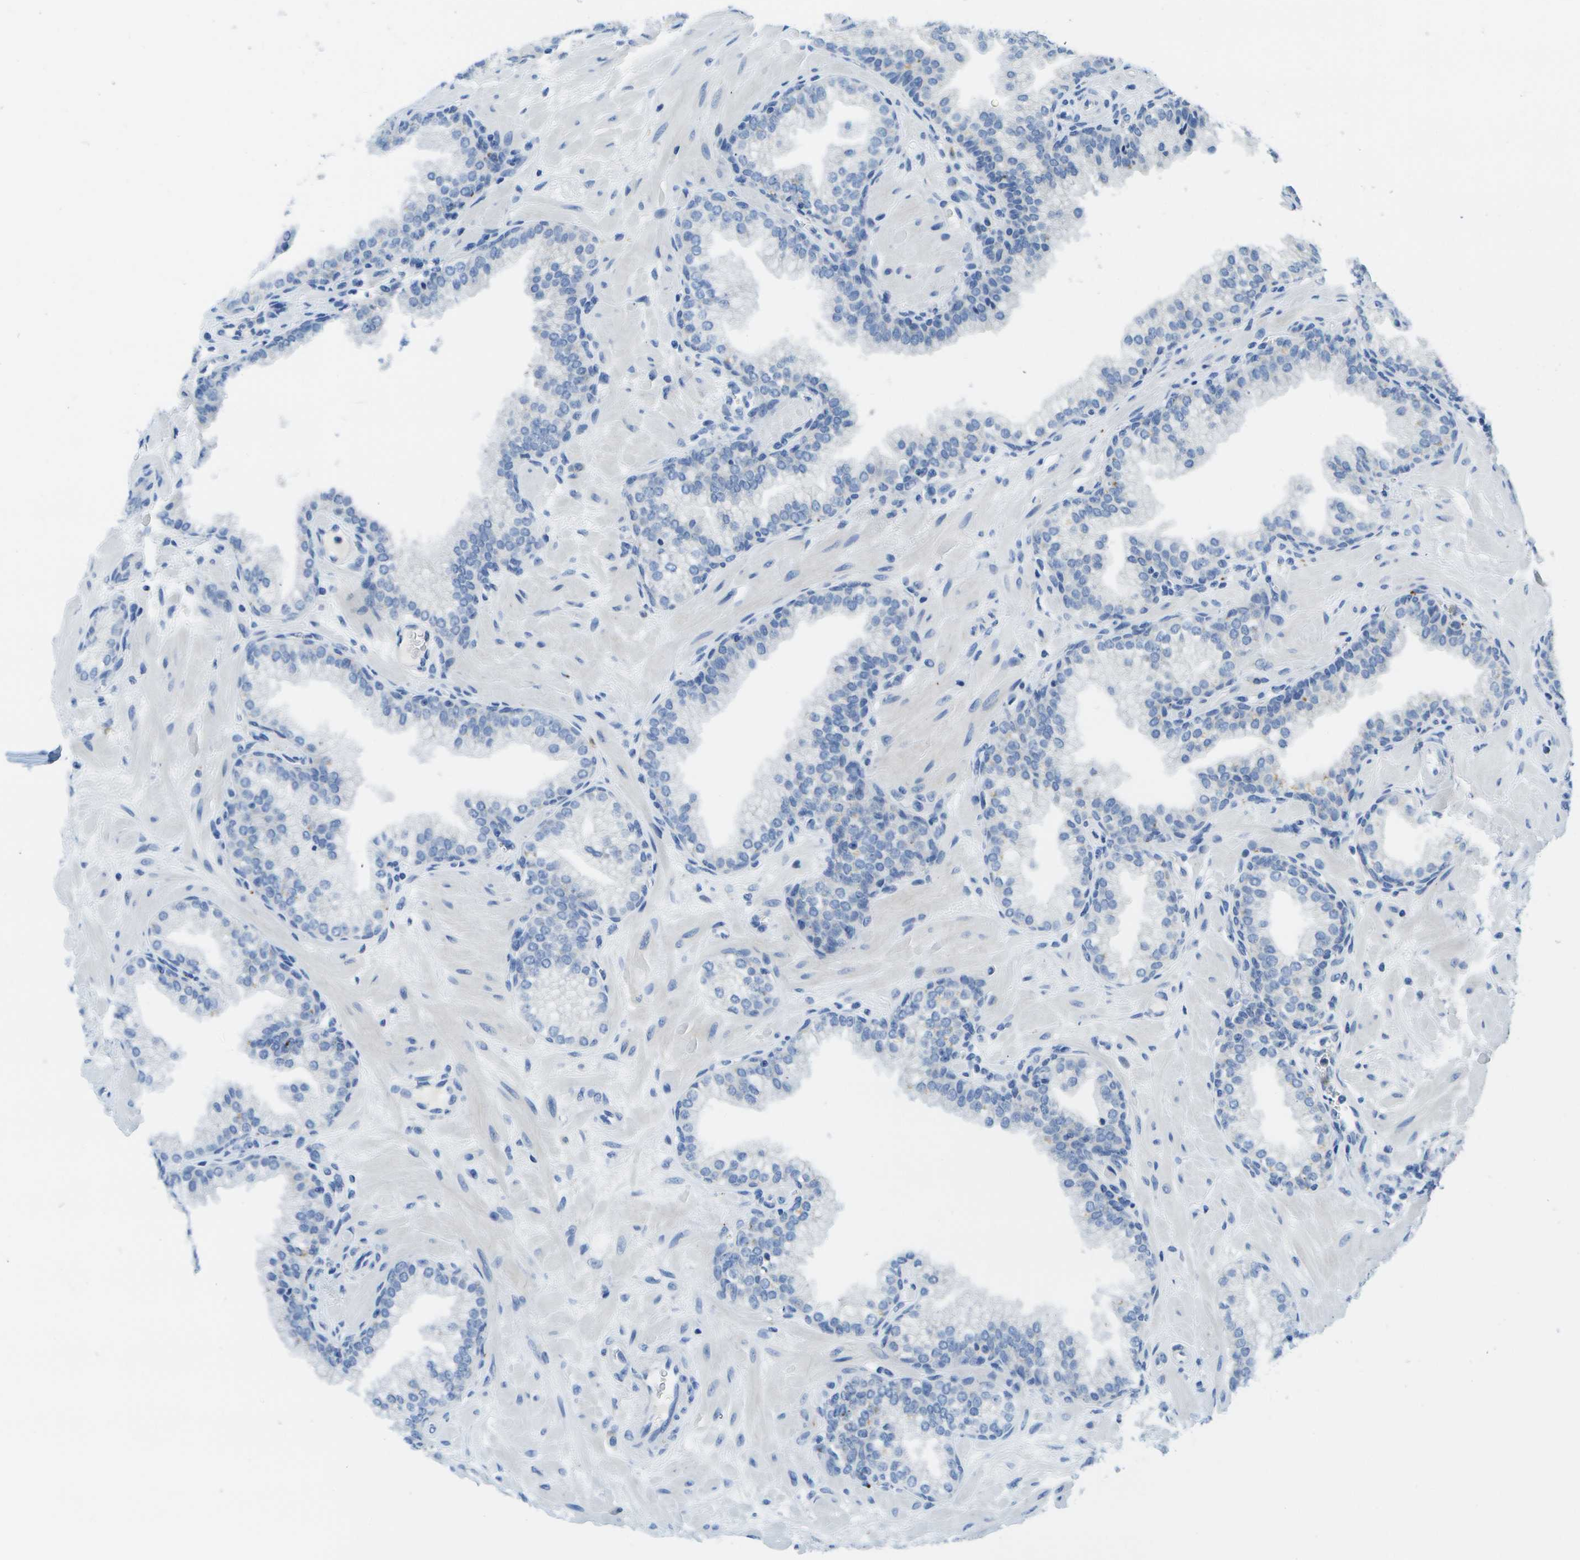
{"staining": {"intensity": "negative", "quantity": "none", "location": "none"}, "tissue": "prostate", "cell_type": "Glandular cells", "image_type": "normal", "snomed": [{"axis": "morphology", "description": "Normal tissue, NOS"}, {"axis": "morphology", "description": "Urothelial carcinoma, Low grade"}, {"axis": "topography", "description": "Urinary bladder"}, {"axis": "topography", "description": "Prostate"}], "caption": "The photomicrograph reveals no staining of glandular cells in benign prostate. (DAB IHC, high magnification).", "gene": "MS4A1", "patient": {"sex": "male", "age": 60}}